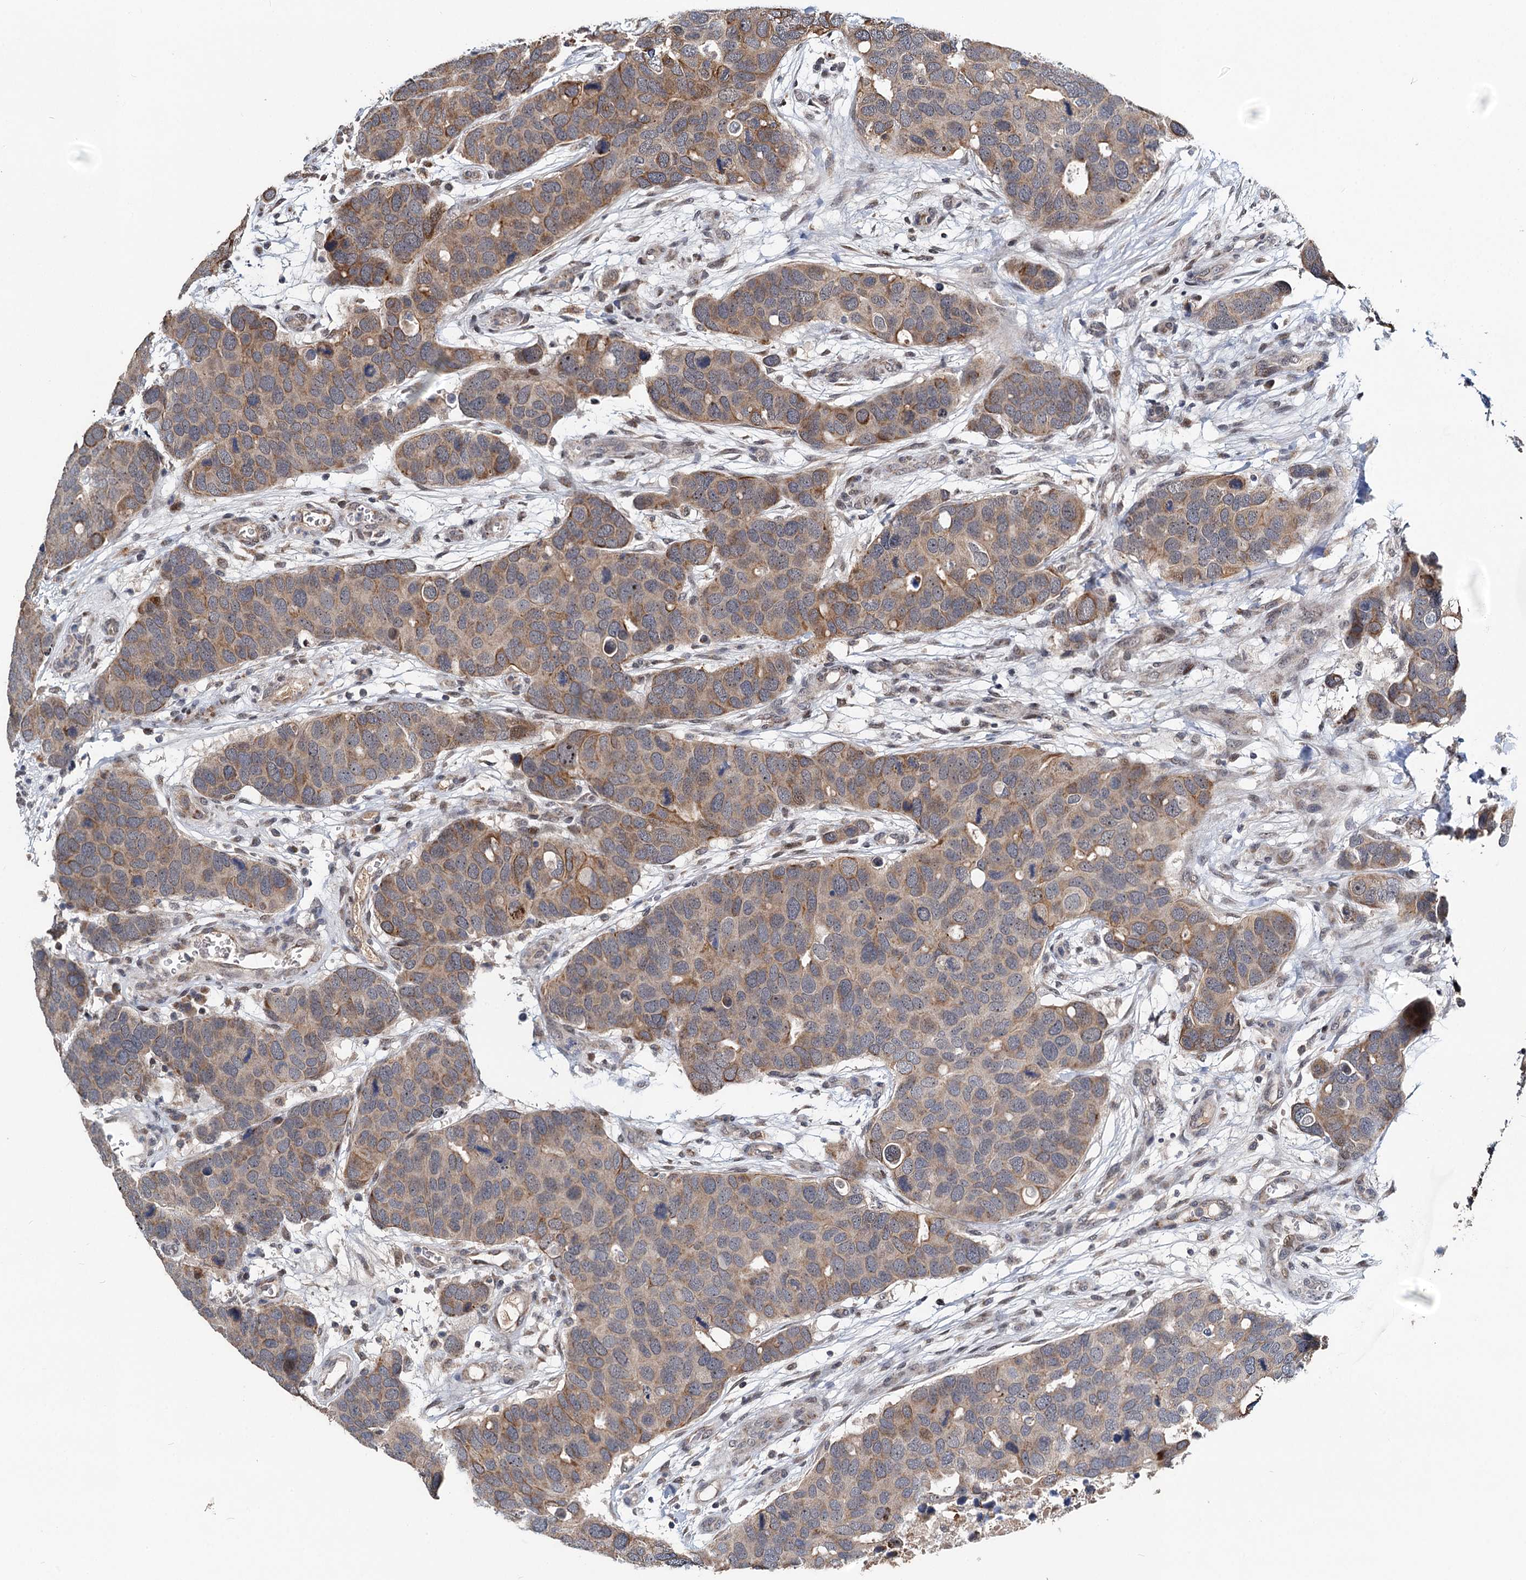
{"staining": {"intensity": "moderate", "quantity": "<25%", "location": "cytoplasmic/membranous"}, "tissue": "breast cancer", "cell_type": "Tumor cells", "image_type": "cancer", "snomed": [{"axis": "morphology", "description": "Duct carcinoma"}, {"axis": "topography", "description": "Breast"}], "caption": "High-magnification brightfield microscopy of breast cancer stained with DAB (brown) and counterstained with hematoxylin (blue). tumor cells exhibit moderate cytoplasmic/membranous positivity is identified in approximately<25% of cells.", "gene": "RITA1", "patient": {"sex": "female", "age": 83}}